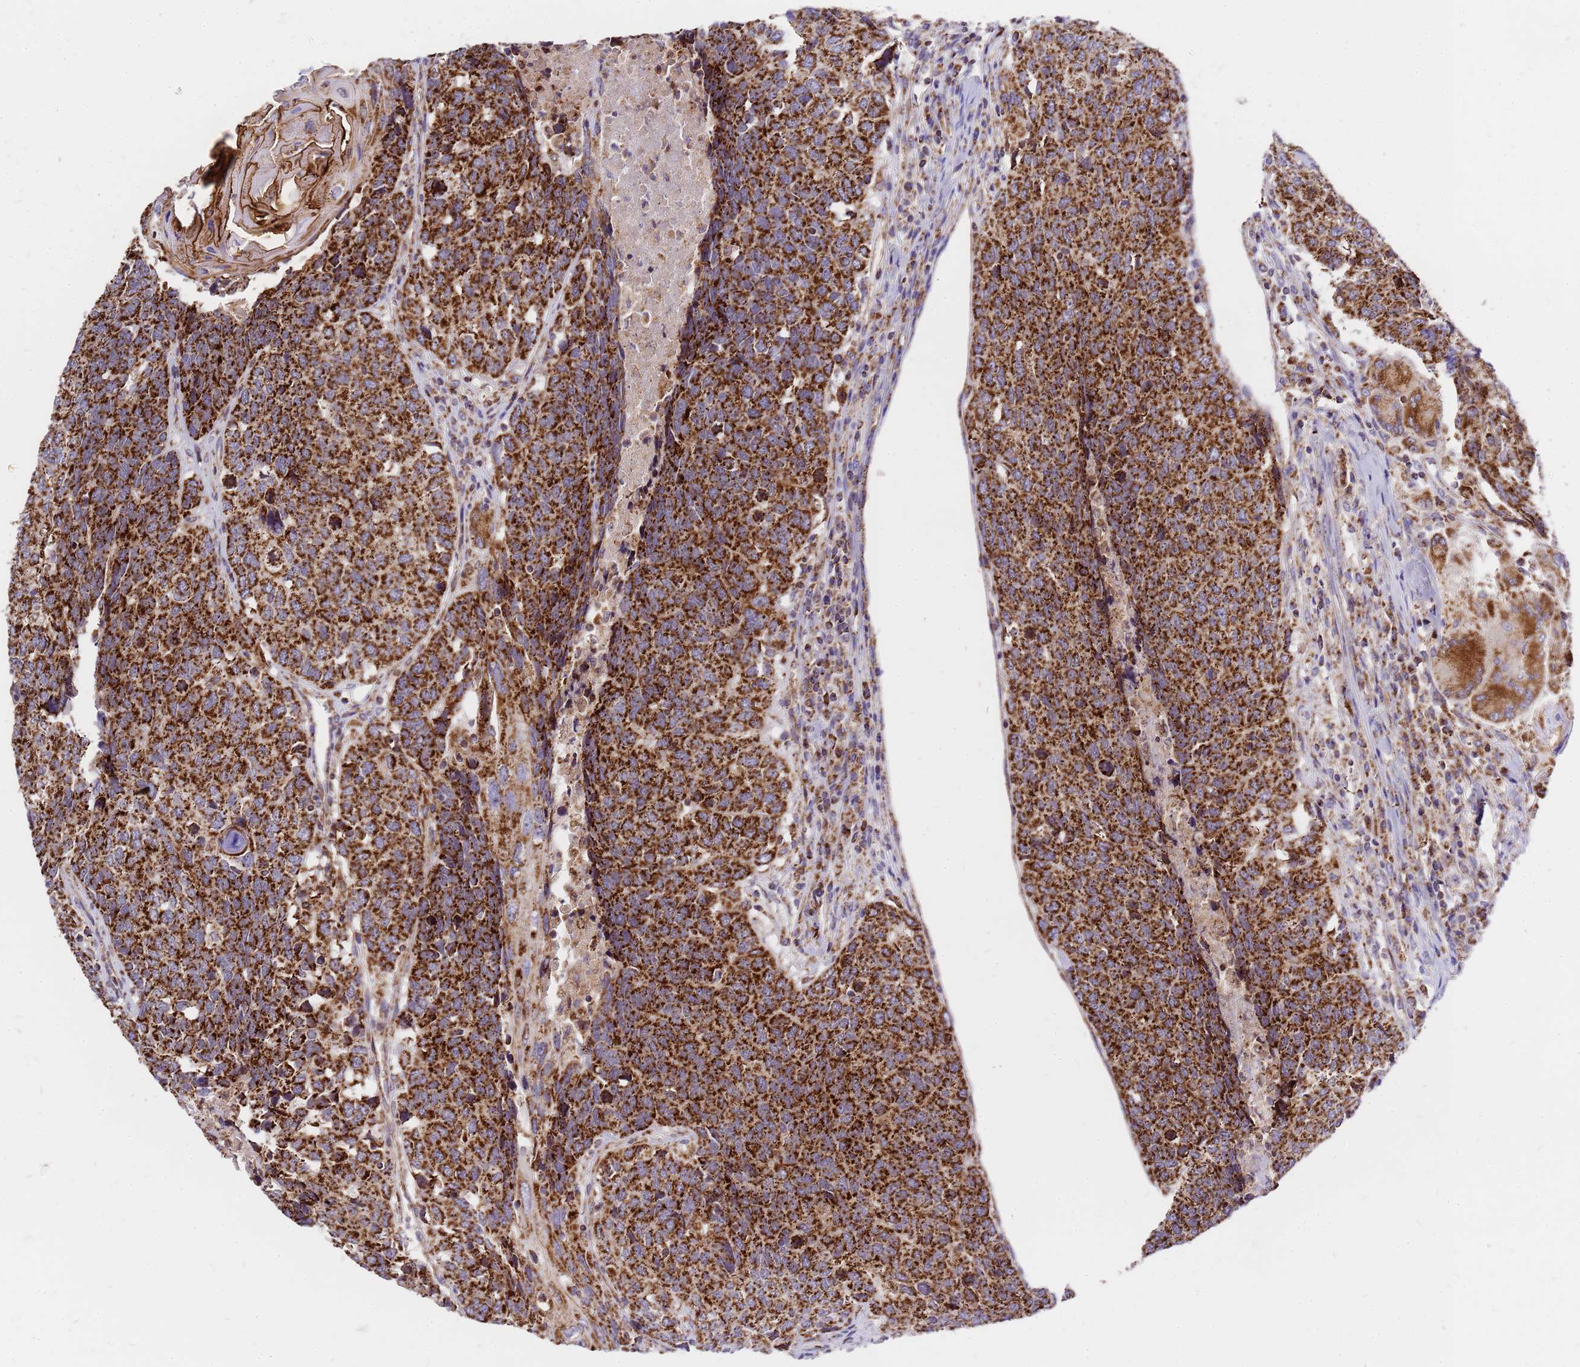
{"staining": {"intensity": "strong", "quantity": ">75%", "location": "cytoplasmic/membranous"}, "tissue": "head and neck cancer", "cell_type": "Tumor cells", "image_type": "cancer", "snomed": [{"axis": "morphology", "description": "Squamous cell carcinoma, NOS"}, {"axis": "topography", "description": "Head-Neck"}], "caption": "Immunohistochemistry micrograph of neoplastic tissue: head and neck squamous cell carcinoma stained using immunohistochemistry (IHC) reveals high levels of strong protein expression localized specifically in the cytoplasmic/membranous of tumor cells, appearing as a cytoplasmic/membranous brown color.", "gene": "MRPS26", "patient": {"sex": "male", "age": 66}}